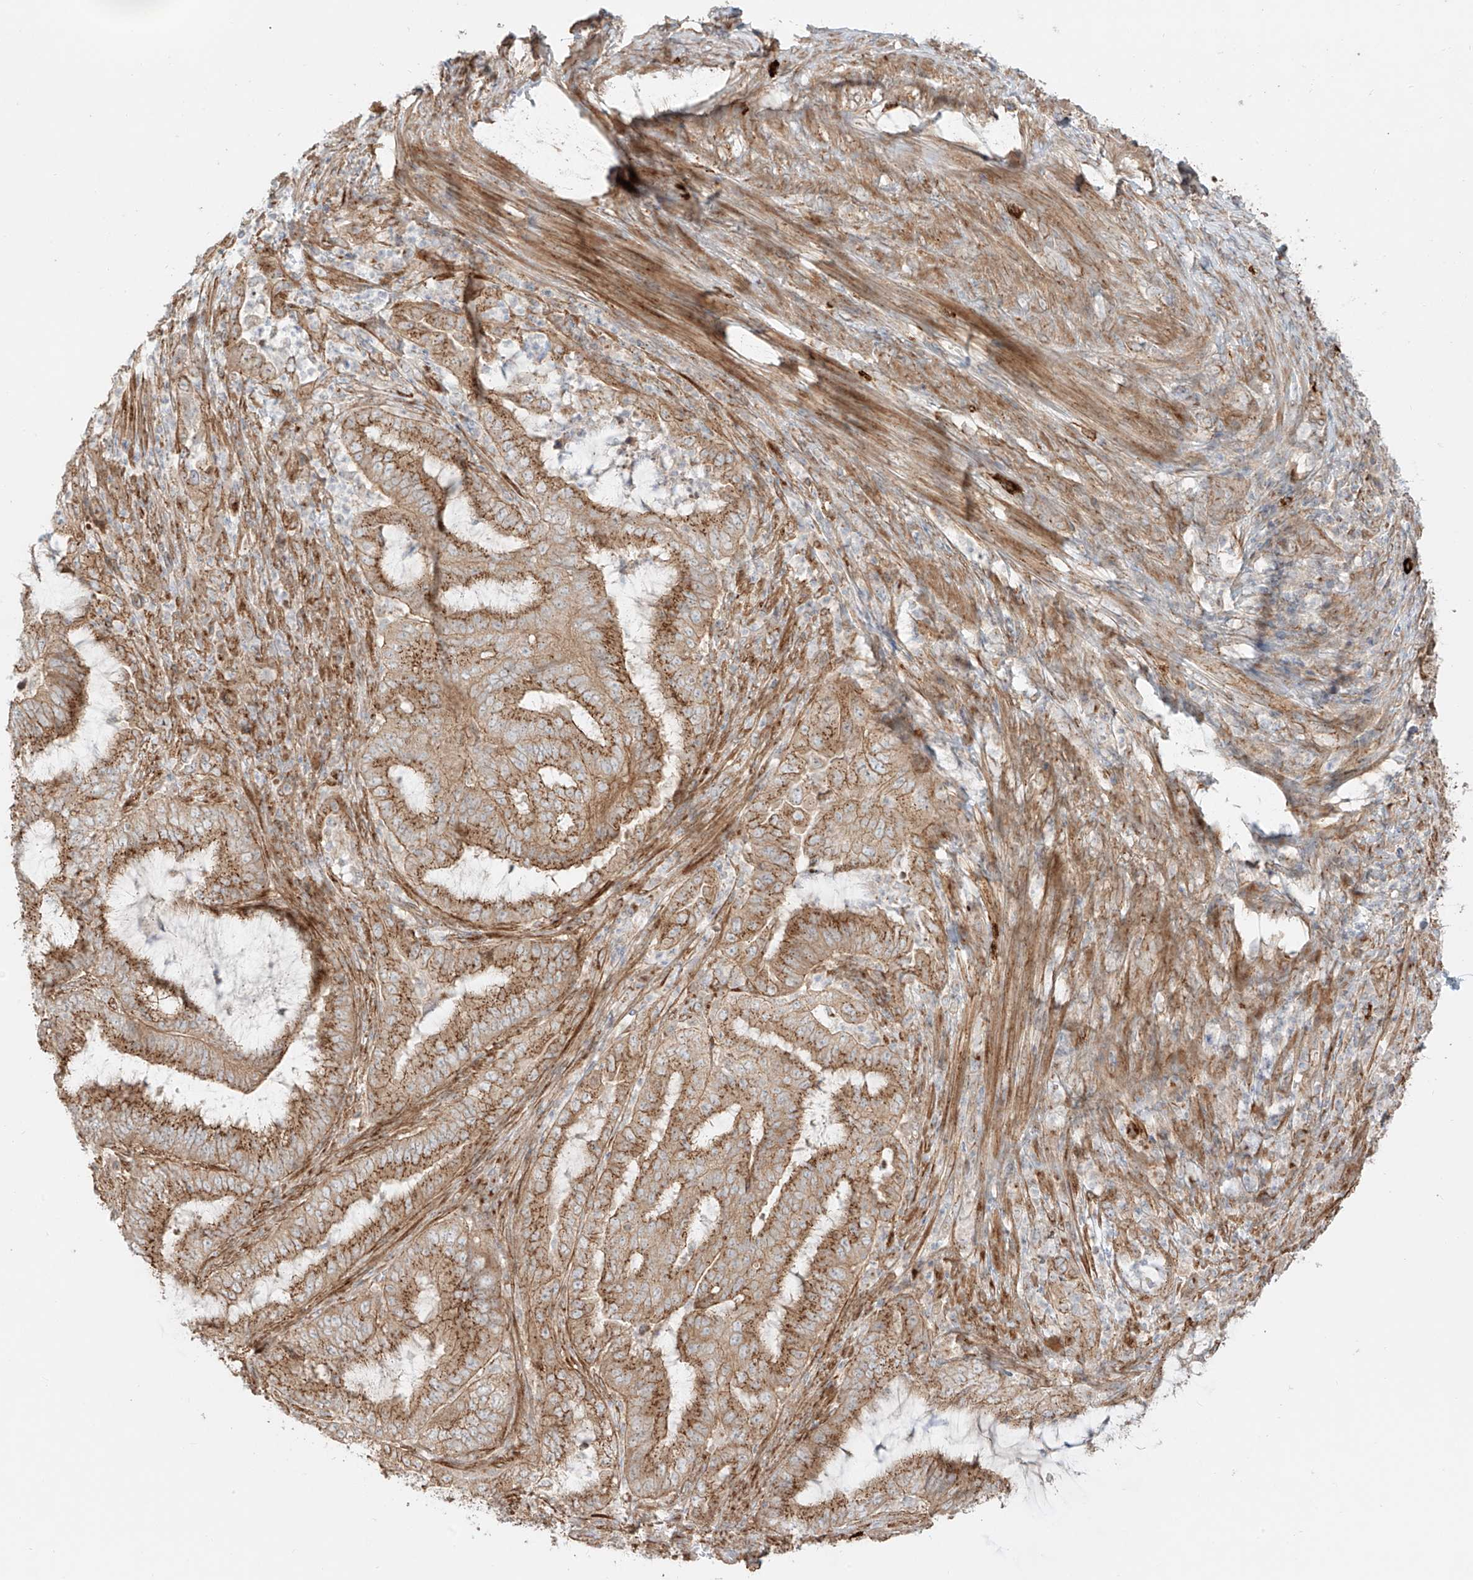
{"staining": {"intensity": "moderate", "quantity": ">75%", "location": "cytoplasmic/membranous"}, "tissue": "endometrial cancer", "cell_type": "Tumor cells", "image_type": "cancer", "snomed": [{"axis": "morphology", "description": "Adenocarcinoma, NOS"}, {"axis": "topography", "description": "Endometrium"}], "caption": "Endometrial cancer stained with DAB (3,3'-diaminobenzidine) immunohistochemistry (IHC) exhibits medium levels of moderate cytoplasmic/membranous staining in about >75% of tumor cells.", "gene": "ZNF287", "patient": {"sex": "female", "age": 51}}